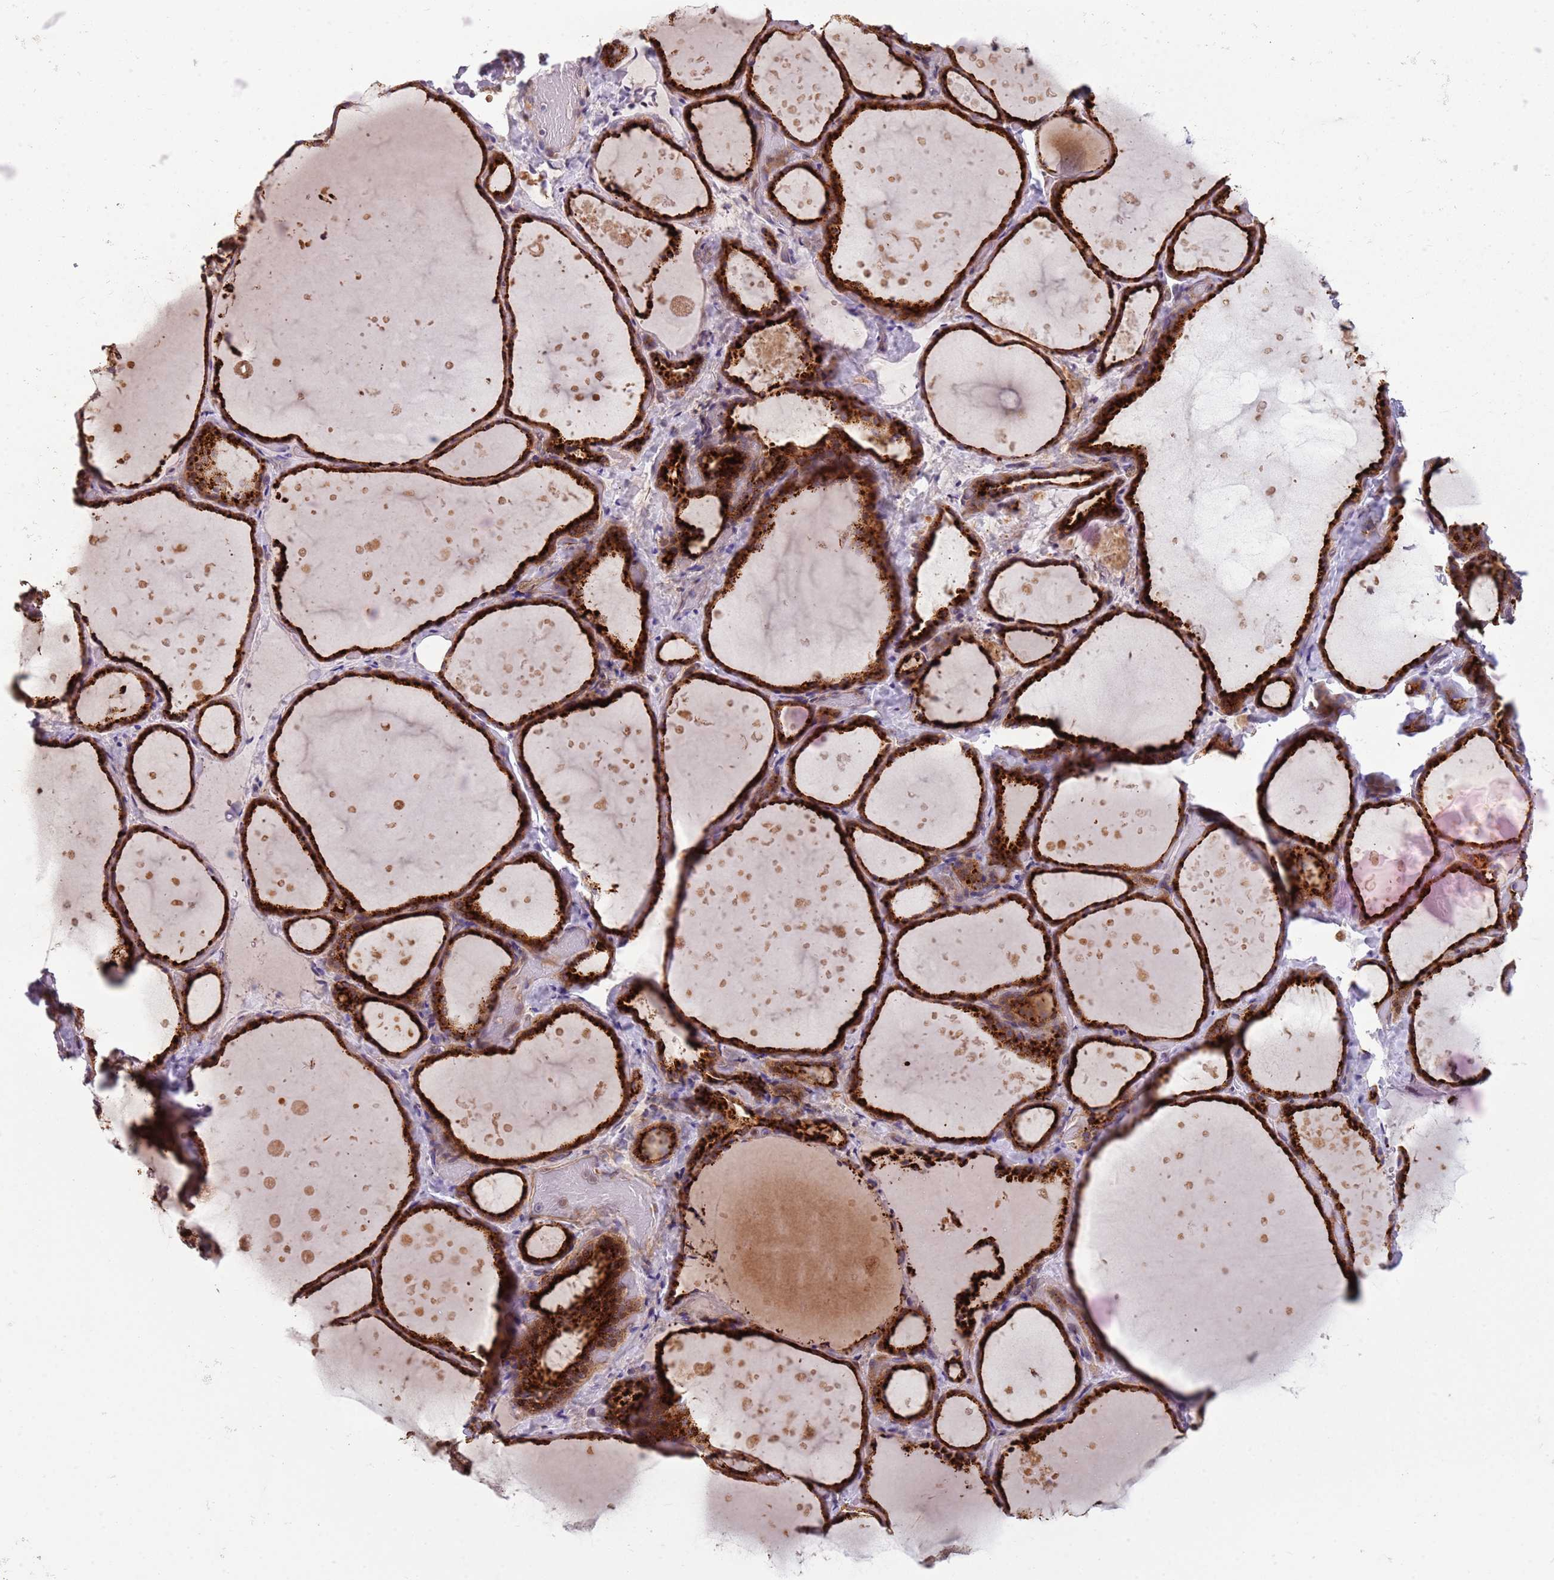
{"staining": {"intensity": "strong", "quantity": ">75%", "location": "cytoplasmic/membranous"}, "tissue": "thyroid gland", "cell_type": "Glandular cells", "image_type": "normal", "snomed": [{"axis": "morphology", "description": "Normal tissue, NOS"}, {"axis": "topography", "description": "Thyroid gland"}], "caption": "A high amount of strong cytoplasmic/membranous positivity is appreciated in about >75% of glandular cells in normal thyroid gland.", "gene": "PVRIG", "patient": {"sex": "female", "age": 44}}